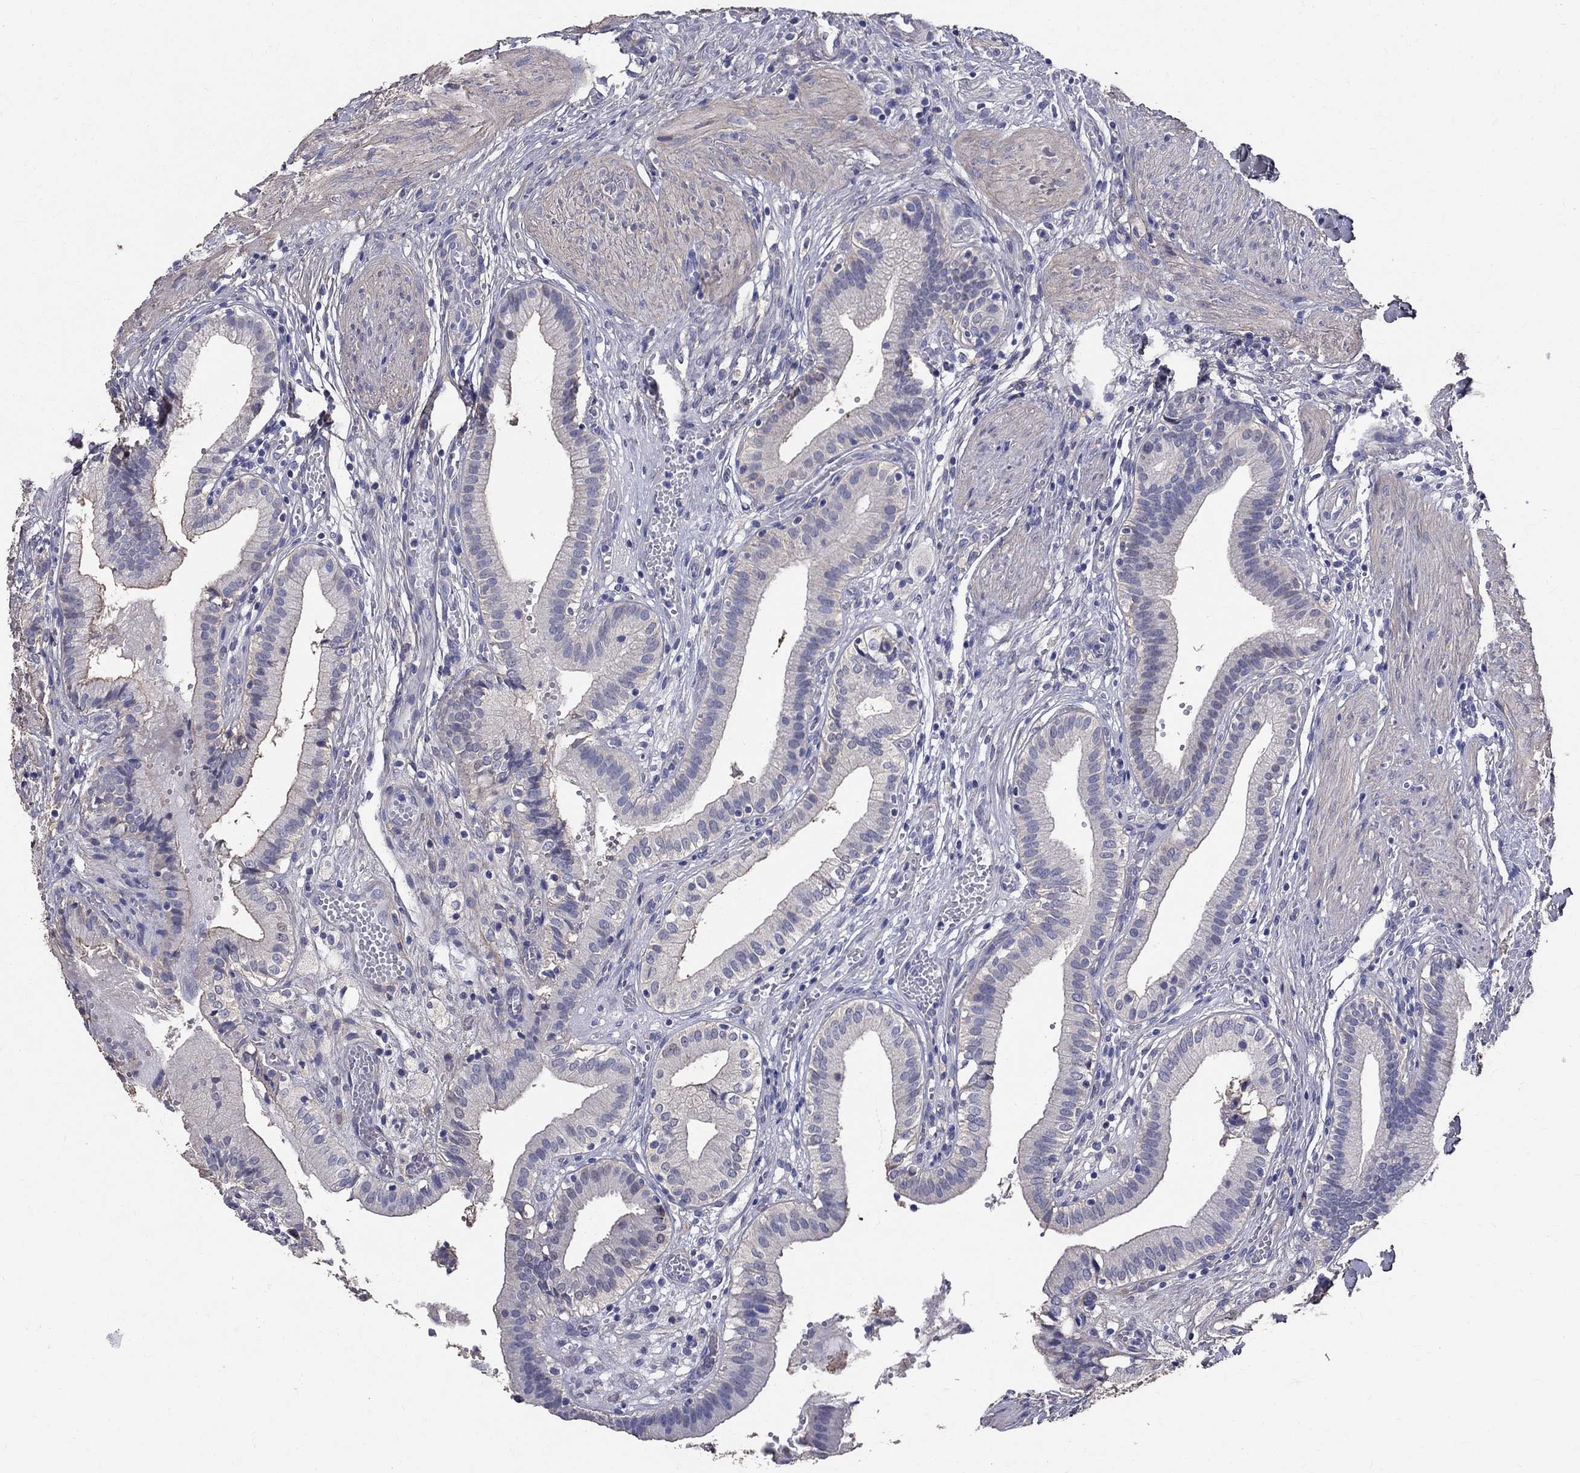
{"staining": {"intensity": "weak", "quantity": "<25%", "location": "cytoplasmic/membranous"}, "tissue": "gallbladder", "cell_type": "Glandular cells", "image_type": "normal", "snomed": [{"axis": "morphology", "description": "Normal tissue, NOS"}, {"axis": "topography", "description": "Gallbladder"}], "caption": "This micrograph is of normal gallbladder stained with immunohistochemistry (IHC) to label a protein in brown with the nuclei are counter-stained blue. There is no expression in glandular cells. (Stains: DAB (3,3'-diaminobenzidine) IHC with hematoxylin counter stain, Microscopy: brightfield microscopy at high magnification).", "gene": "ANXA10", "patient": {"sex": "female", "age": 24}}